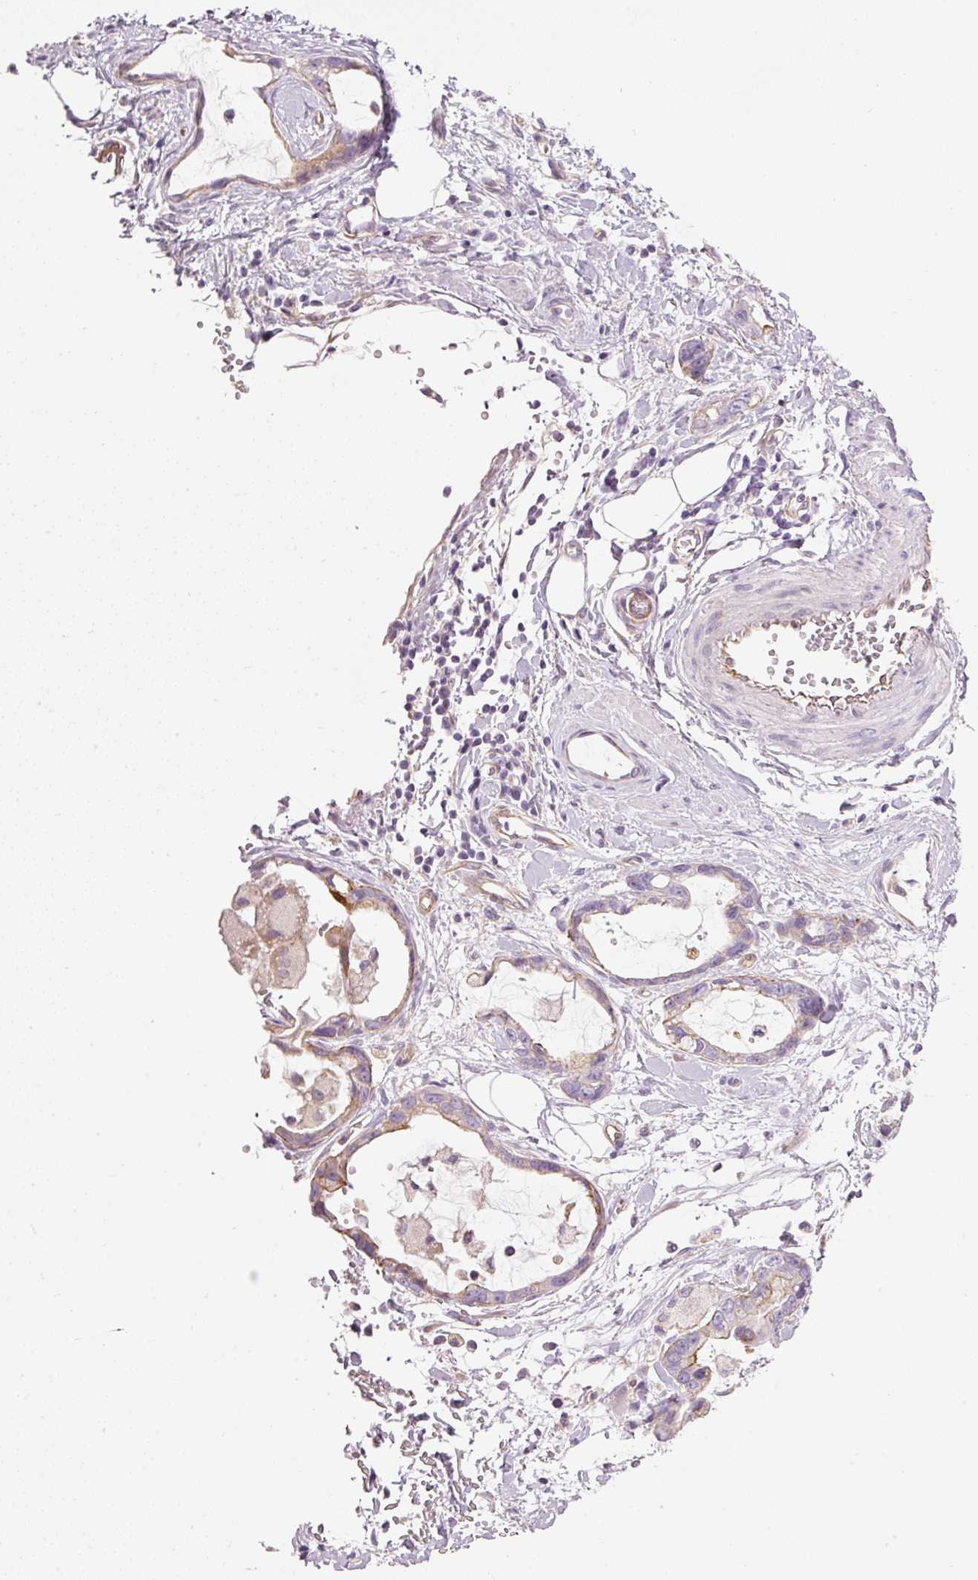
{"staining": {"intensity": "weak", "quantity": ">75%", "location": "cytoplasmic/membranous"}, "tissue": "stomach cancer", "cell_type": "Tumor cells", "image_type": "cancer", "snomed": [{"axis": "morphology", "description": "Adenocarcinoma, NOS"}, {"axis": "topography", "description": "Stomach"}], "caption": "Immunohistochemistry (IHC) (DAB) staining of stomach cancer displays weak cytoplasmic/membranous protein positivity in about >75% of tumor cells.", "gene": "OSR2", "patient": {"sex": "male", "age": 55}}